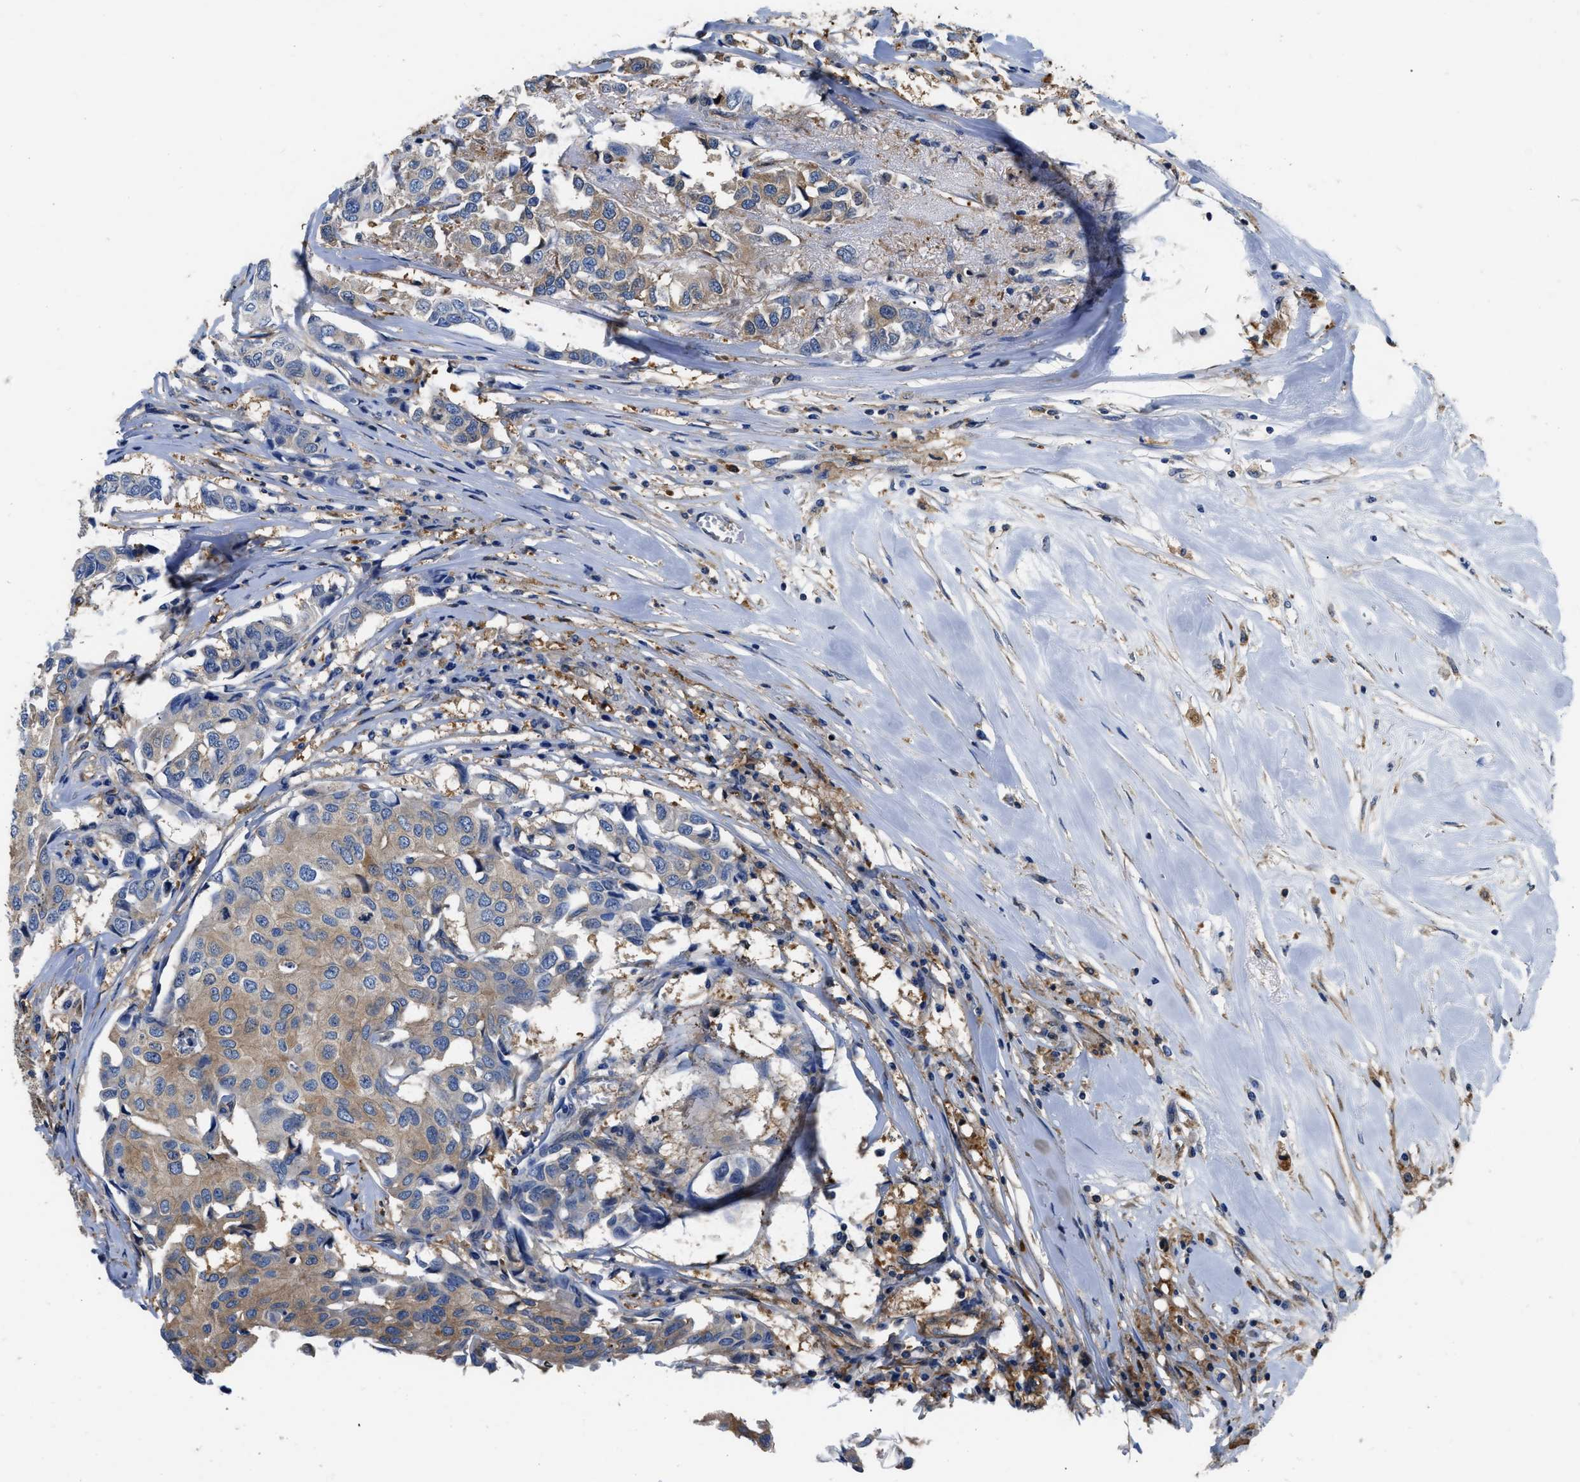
{"staining": {"intensity": "moderate", "quantity": ">75%", "location": "cytoplasmic/membranous"}, "tissue": "breast cancer", "cell_type": "Tumor cells", "image_type": "cancer", "snomed": [{"axis": "morphology", "description": "Duct carcinoma"}, {"axis": "topography", "description": "Breast"}], "caption": "About >75% of tumor cells in intraductal carcinoma (breast) reveal moderate cytoplasmic/membranous protein positivity as visualized by brown immunohistochemical staining.", "gene": "PKM", "patient": {"sex": "female", "age": 80}}